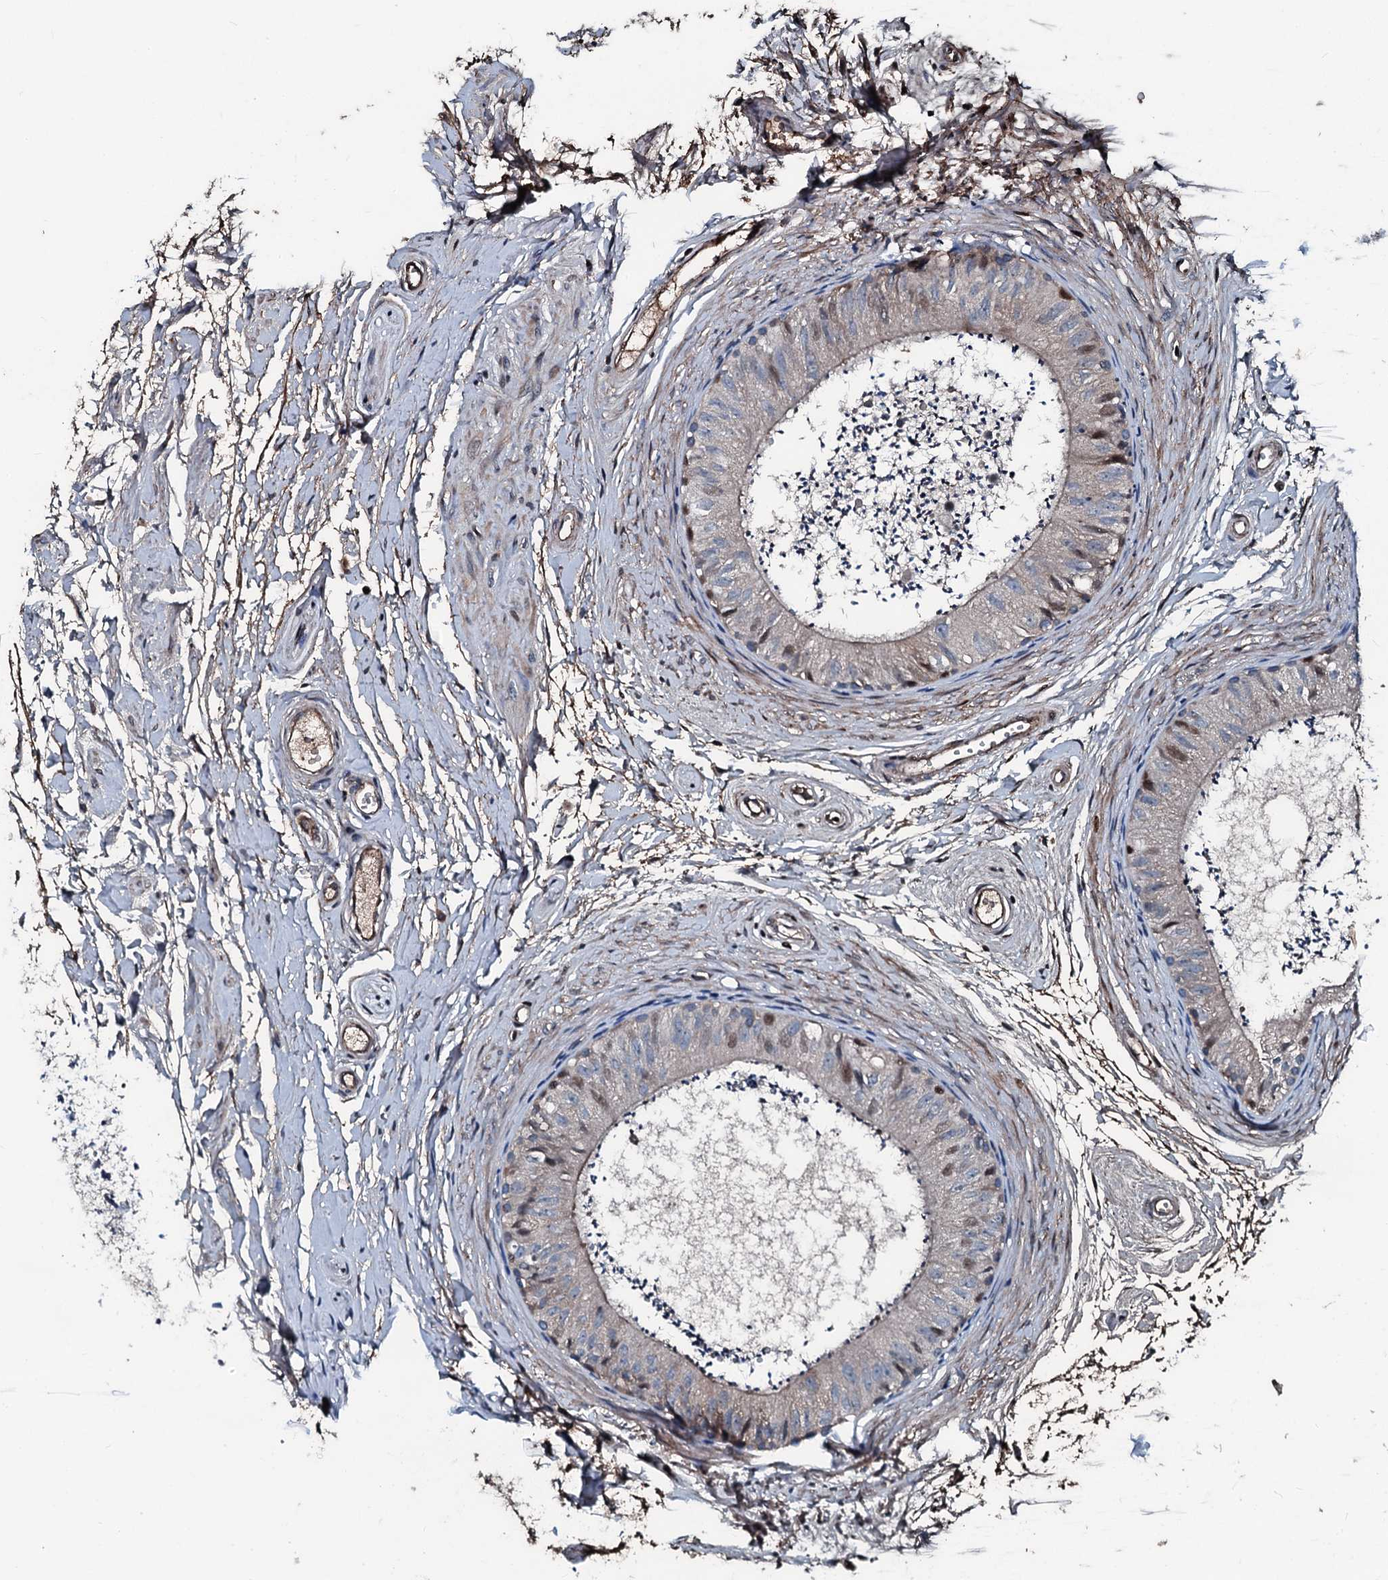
{"staining": {"intensity": "weak", "quantity": "25%-75%", "location": "cytoplasmic/membranous"}, "tissue": "epididymis", "cell_type": "Glandular cells", "image_type": "normal", "snomed": [{"axis": "morphology", "description": "Normal tissue, NOS"}, {"axis": "topography", "description": "Epididymis"}], "caption": "An immunohistochemistry (IHC) image of normal tissue is shown. Protein staining in brown shows weak cytoplasmic/membranous positivity in epididymis within glandular cells.", "gene": "AARS1", "patient": {"sex": "male", "age": 56}}